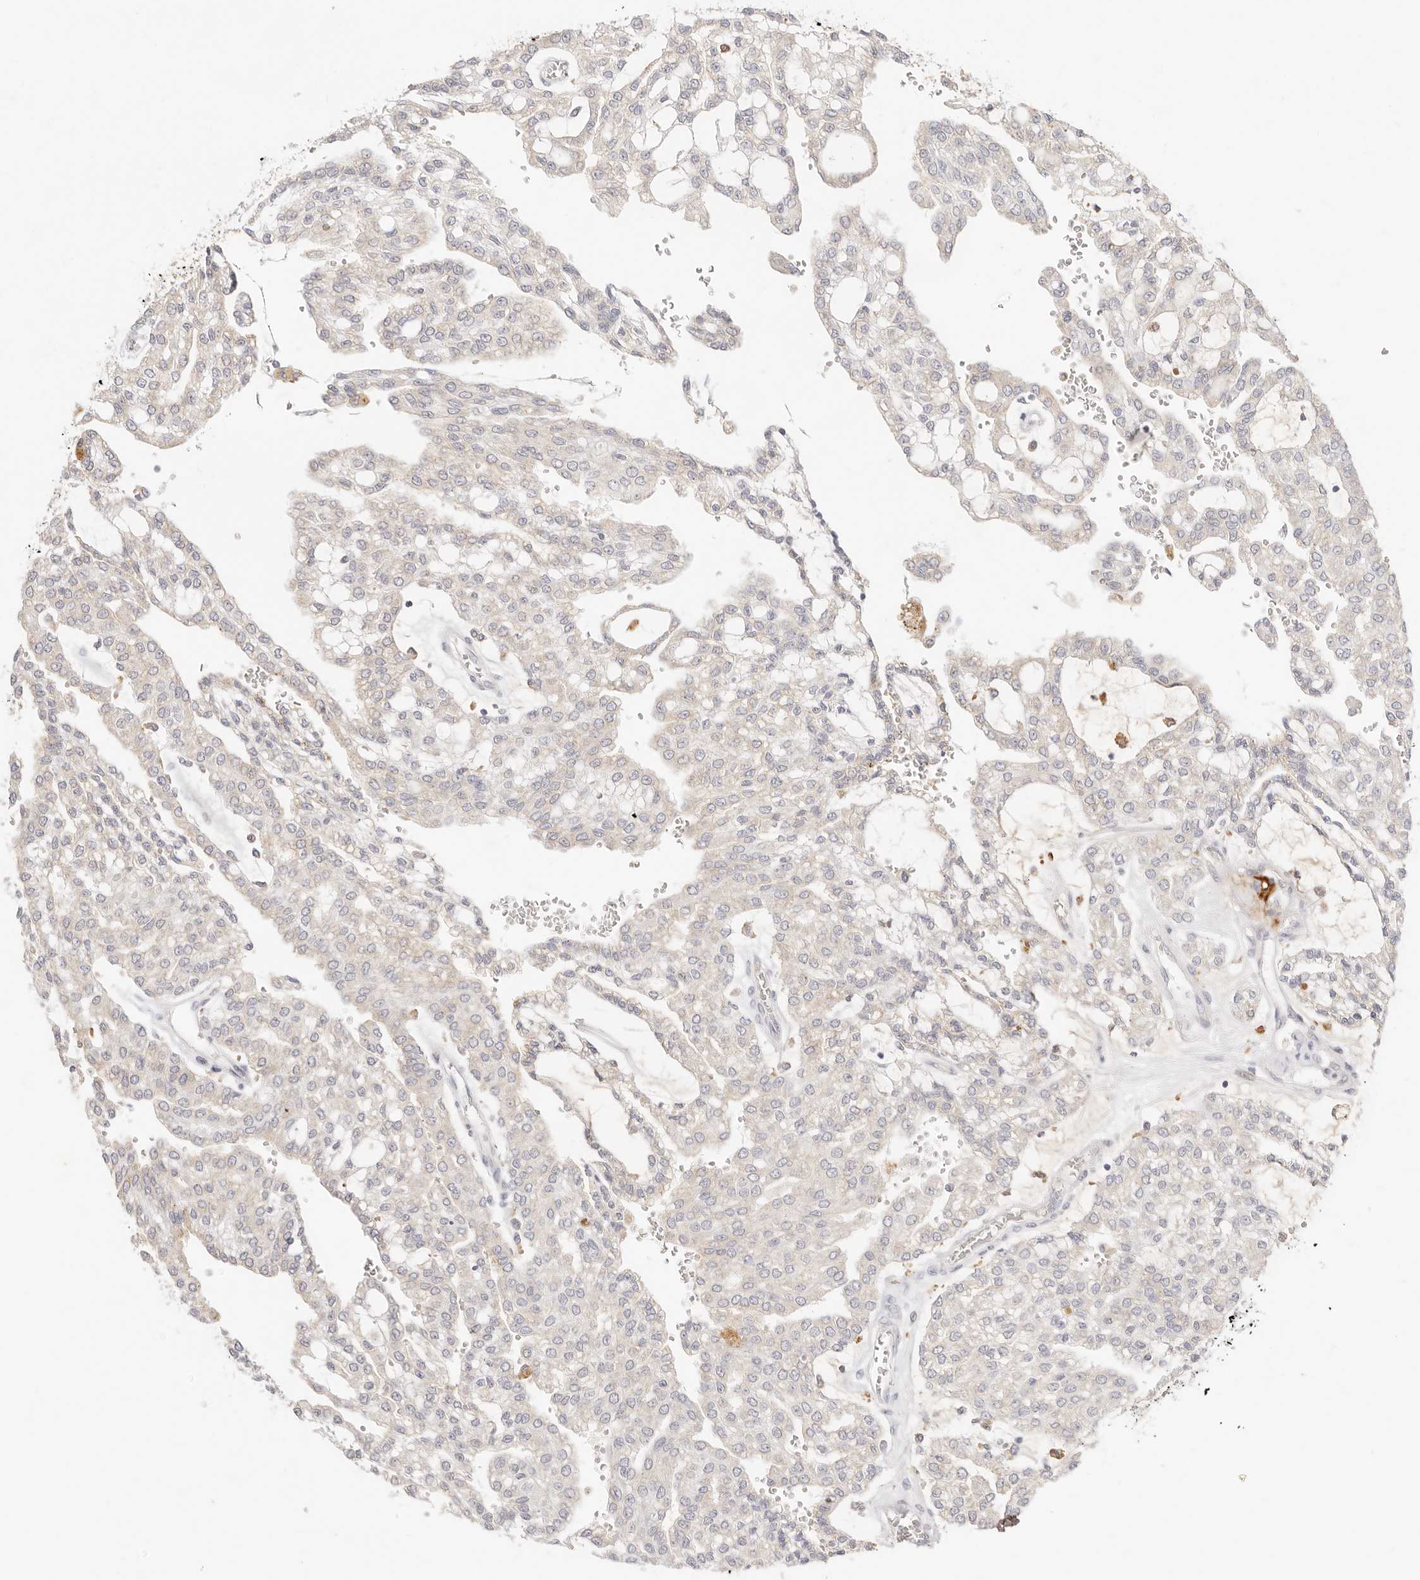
{"staining": {"intensity": "negative", "quantity": "none", "location": "none"}, "tissue": "renal cancer", "cell_type": "Tumor cells", "image_type": "cancer", "snomed": [{"axis": "morphology", "description": "Adenocarcinoma, NOS"}, {"axis": "topography", "description": "Kidney"}], "caption": "An immunohistochemistry (IHC) photomicrograph of renal cancer (adenocarcinoma) is shown. There is no staining in tumor cells of renal cancer (adenocarcinoma). Nuclei are stained in blue.", "gene": "HK2", "patient": {"sex": "male", "age": 63}}